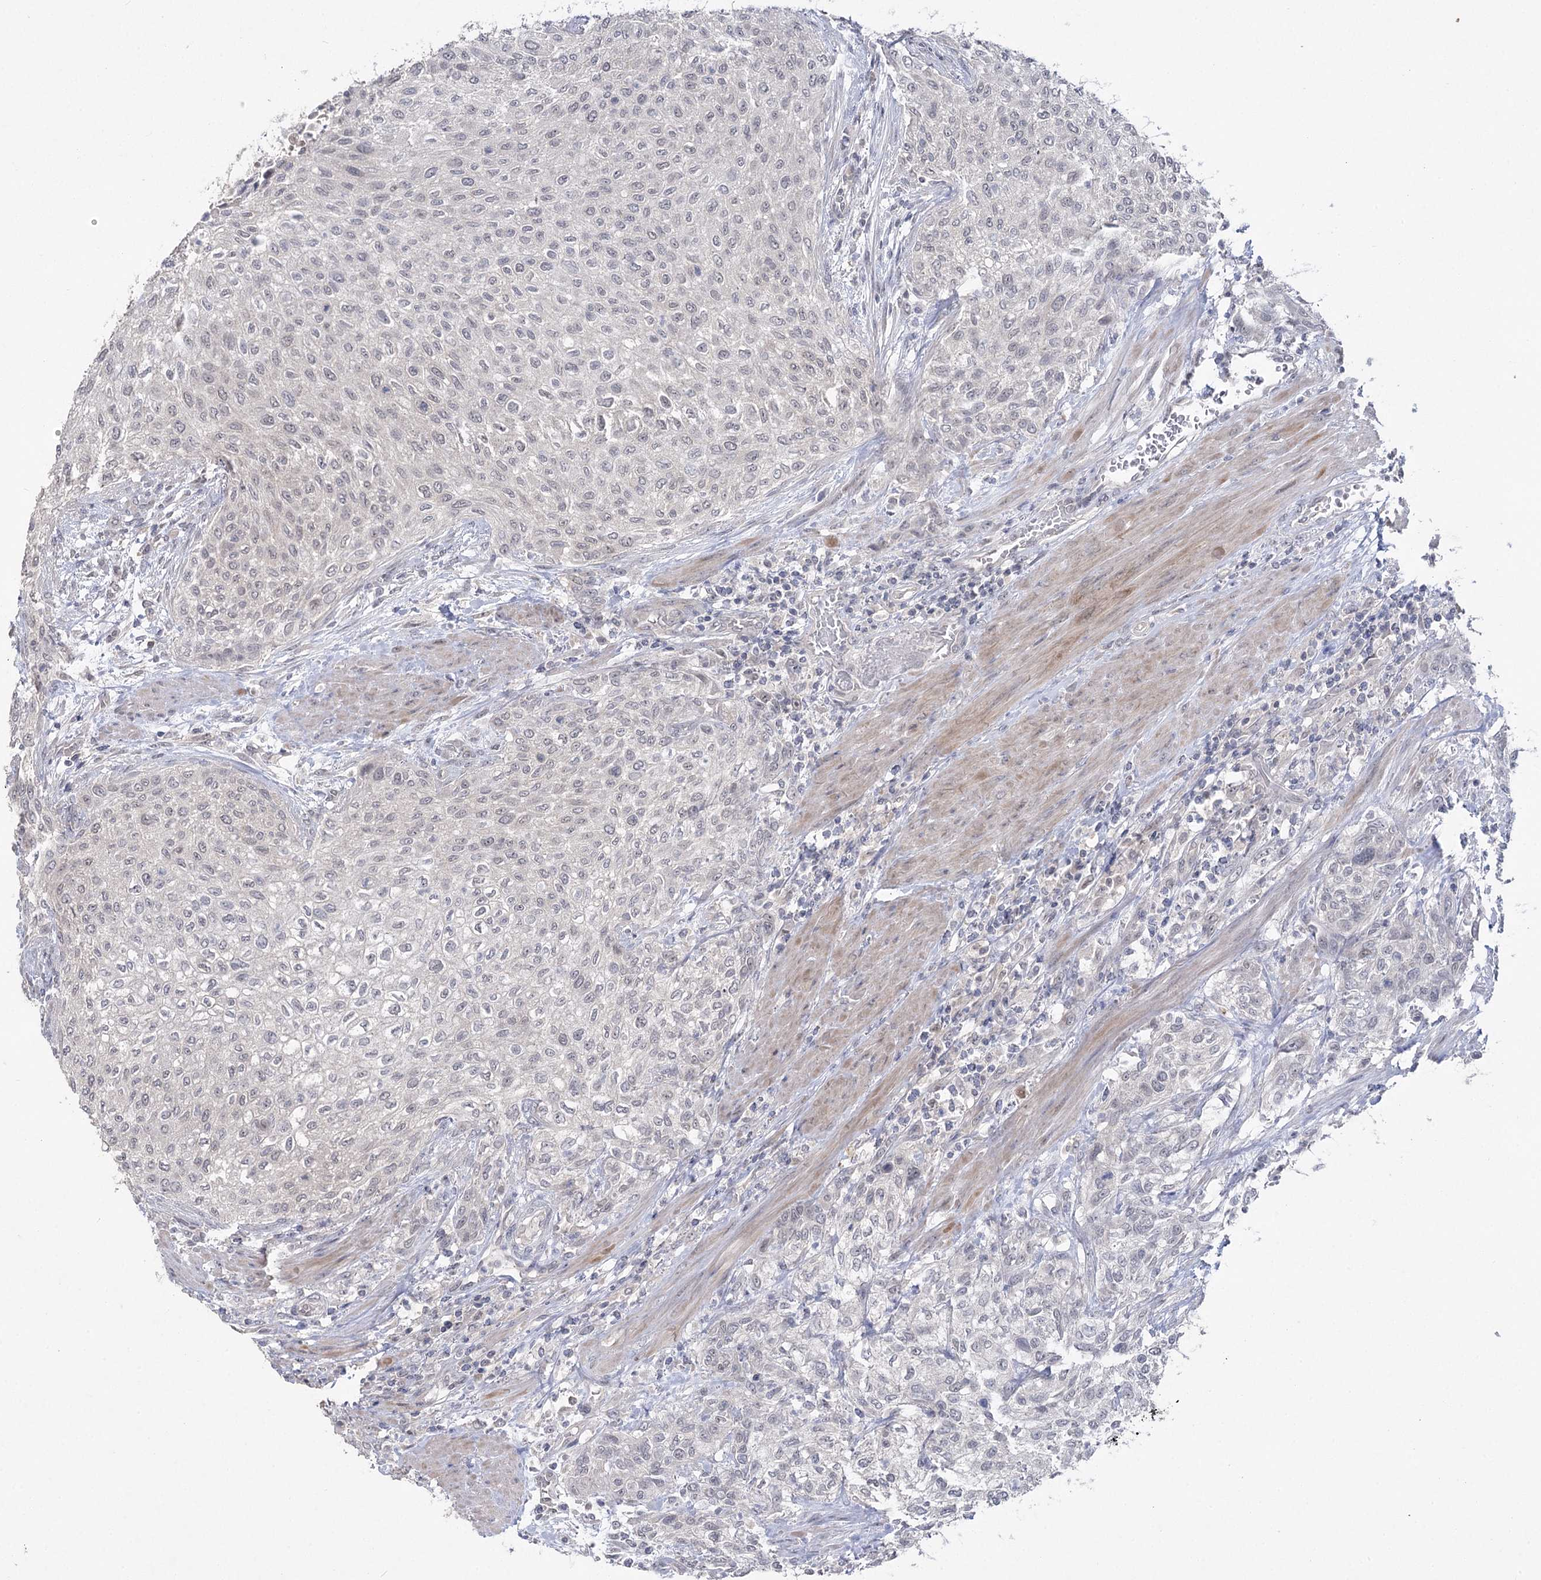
{"staining": {"intensity": "negative", "quantity": "none", "location": "none"}, "tissue": "urothelial cancer", "cell_type": "Tumor cells", "image_type": "cancer", "snomed": [{"axis": "morphology", "description": "Urothelial carcinoma, High grade"}, {"axis": "topography", "description": "Urinary bladder"}], "caption": "This is an immunohistochemistry (IHC) photomicrograph of human urothelial cancer. There is no expression in tumor cells.", "gene": "PHYHIPL", "patient": {"sex": "male", "age": 35}}